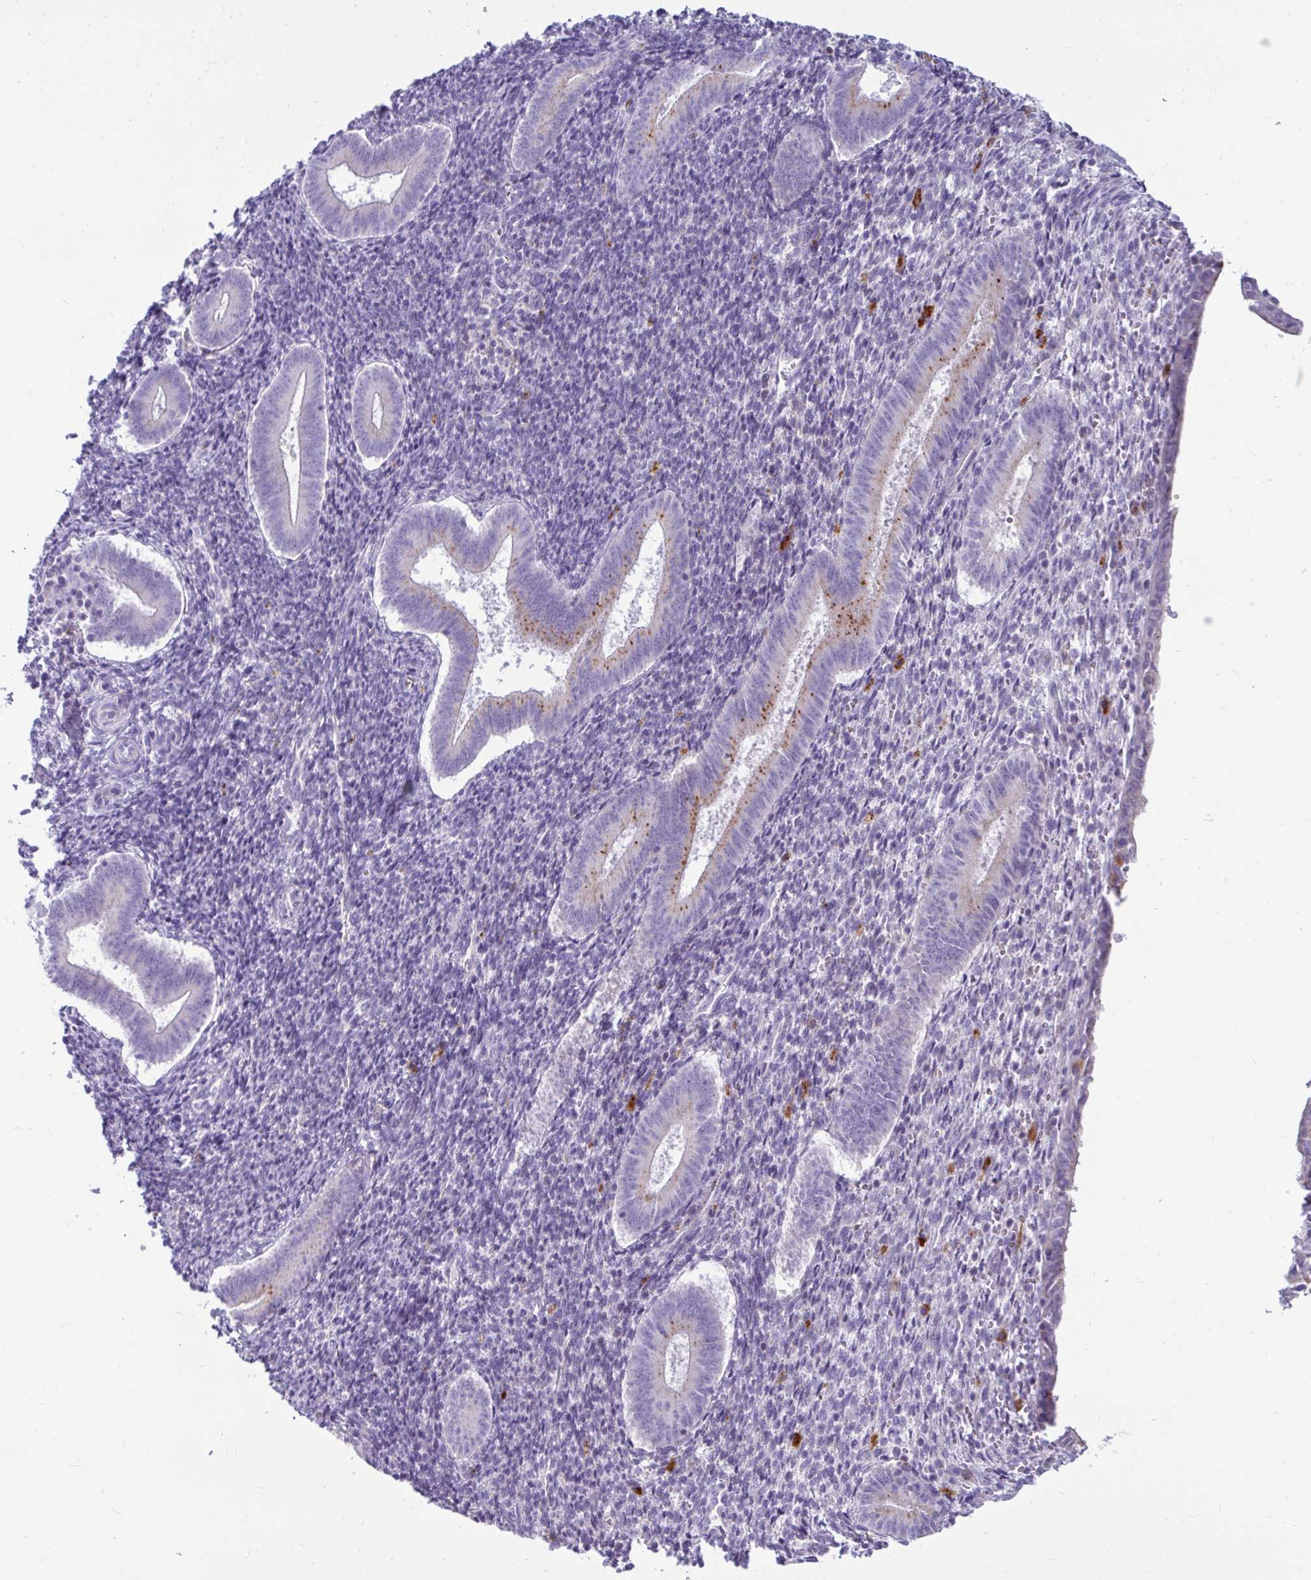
{"staining": {"intensity": "negative", "quantity": "none", "location": "none"}, "tissue": "endometrium", "cell_type": "Cells in endometrial stroma", "image_type": "normal", "snomed": [{"axis": "morphology", "description": "Normal tissue, NOS"}, {"axis": "topography", "description": "Endometrium"}], "caption": "Endometrium stained for a protein using IHC reveals no staining cells in endometrial stroma.", "gene": "CTSZ", "patient": {"sex": "female", "age": 25}}